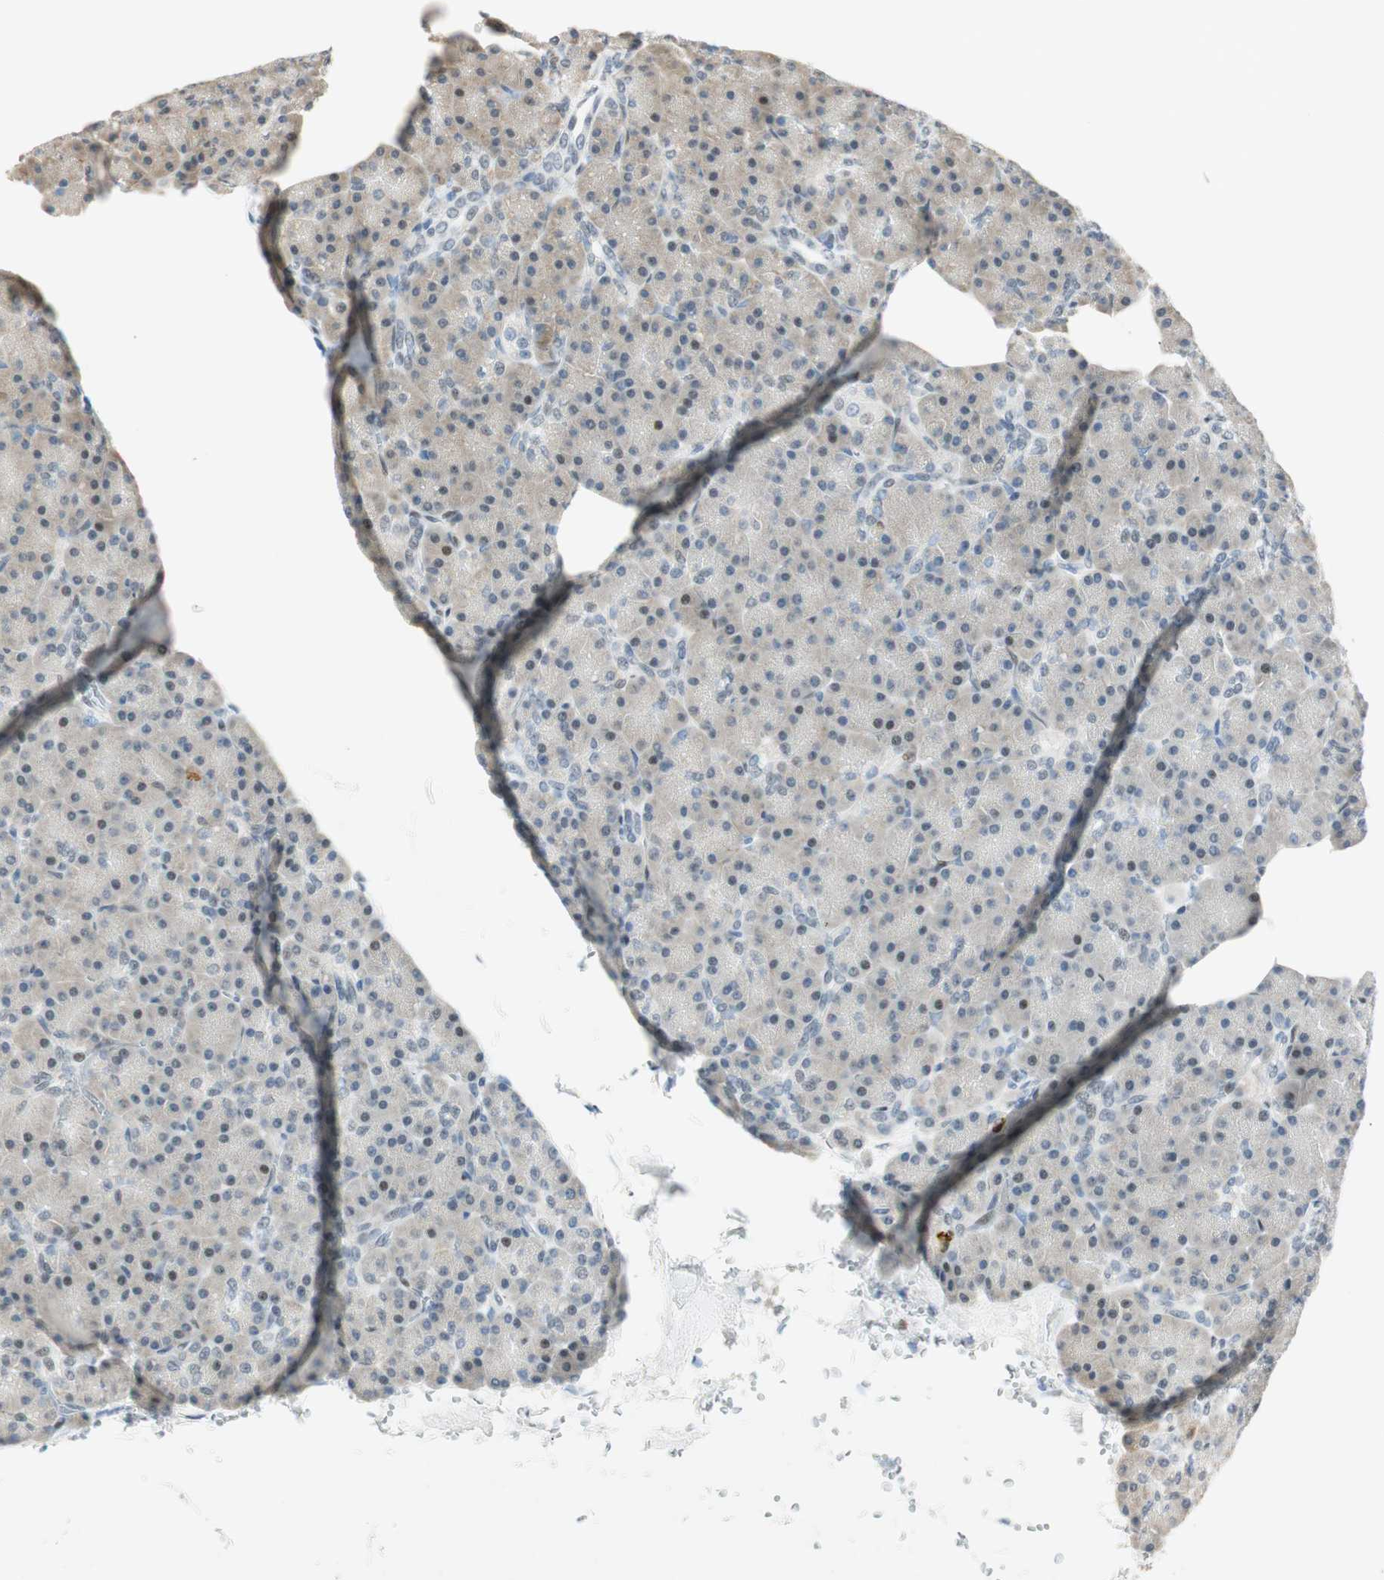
{"staining": {"intensity": "weak", "quantity": "25%-75%", "location": "cytoplasmic/membranous"}, "tissue": "pancreas", "cell_type": "Exocrine glandular cells", "image_type": "normal", "snomed": [{"axis": "morphology", "description": "Normal tissue, NOS"}, {"axis": "topography", "description": "Pancreas"}], "caption": "Pancreas stained for a protein (brown) shows weak cytoplasmic/membranous positive positivity in about 25%-75% of exocrine glandular cells.", "gene": "MSX2", "patient": {"sex": "female", "age": 43}}